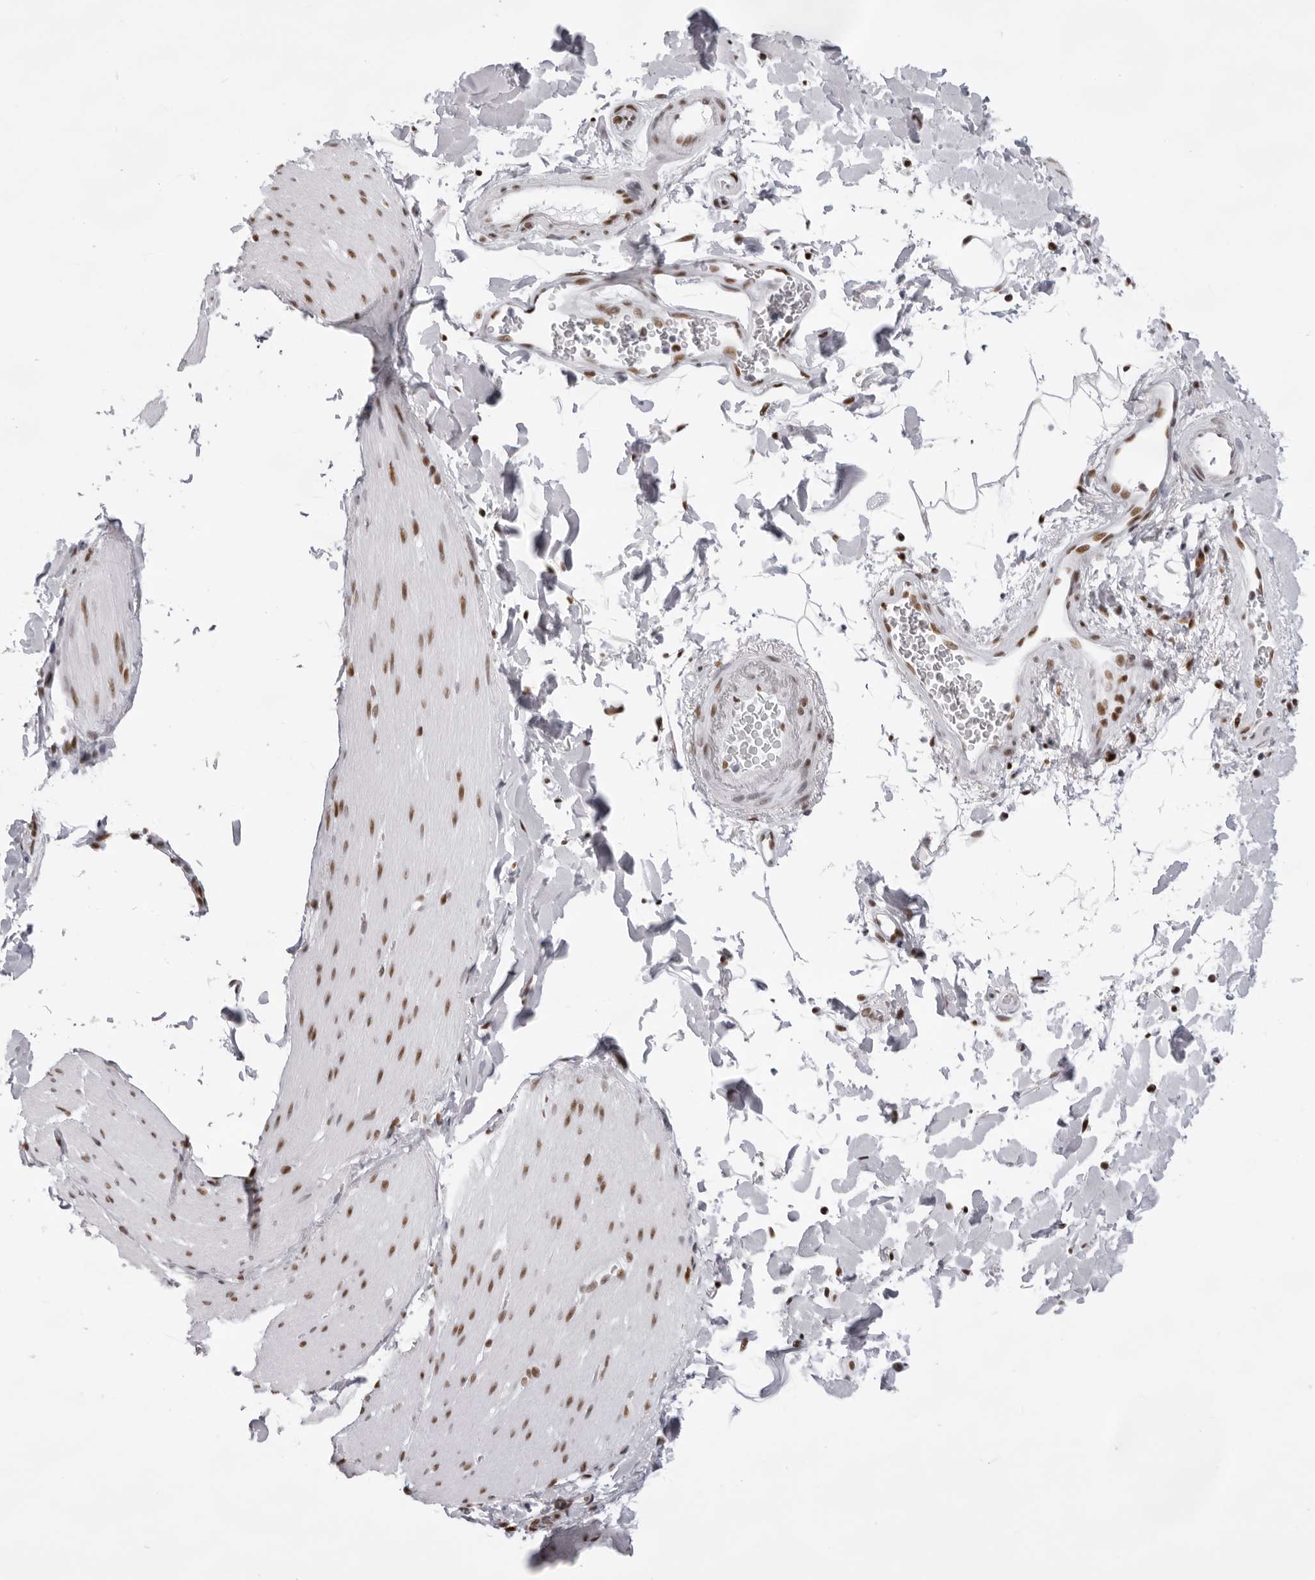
{"staining": {"intensity": "moderate", "quantity": "25%-75%", "location": "nuclear"}, "tissue": "smooth muscle", "cell_type": "Smooth muscle cells", "image_type": "normal", "snomed": [{"axis": "morphology", "description": "Normal tissue, NOS"}, {"axis": "topography", "description": "Smooth muscle"}, {"axis": "topography", "description": "Small intestine"}], "caption": "IHC histopathology image of benign smooth muscle: human smooth muscle stained using IHC shows medium levels of moderate protein expression localized specifically in the nuclear of smooth muscle cells, appearing as a nuclear brown color.", "gene": "IRF2BP2", "patient": {"sex": "female", "age": 84}}